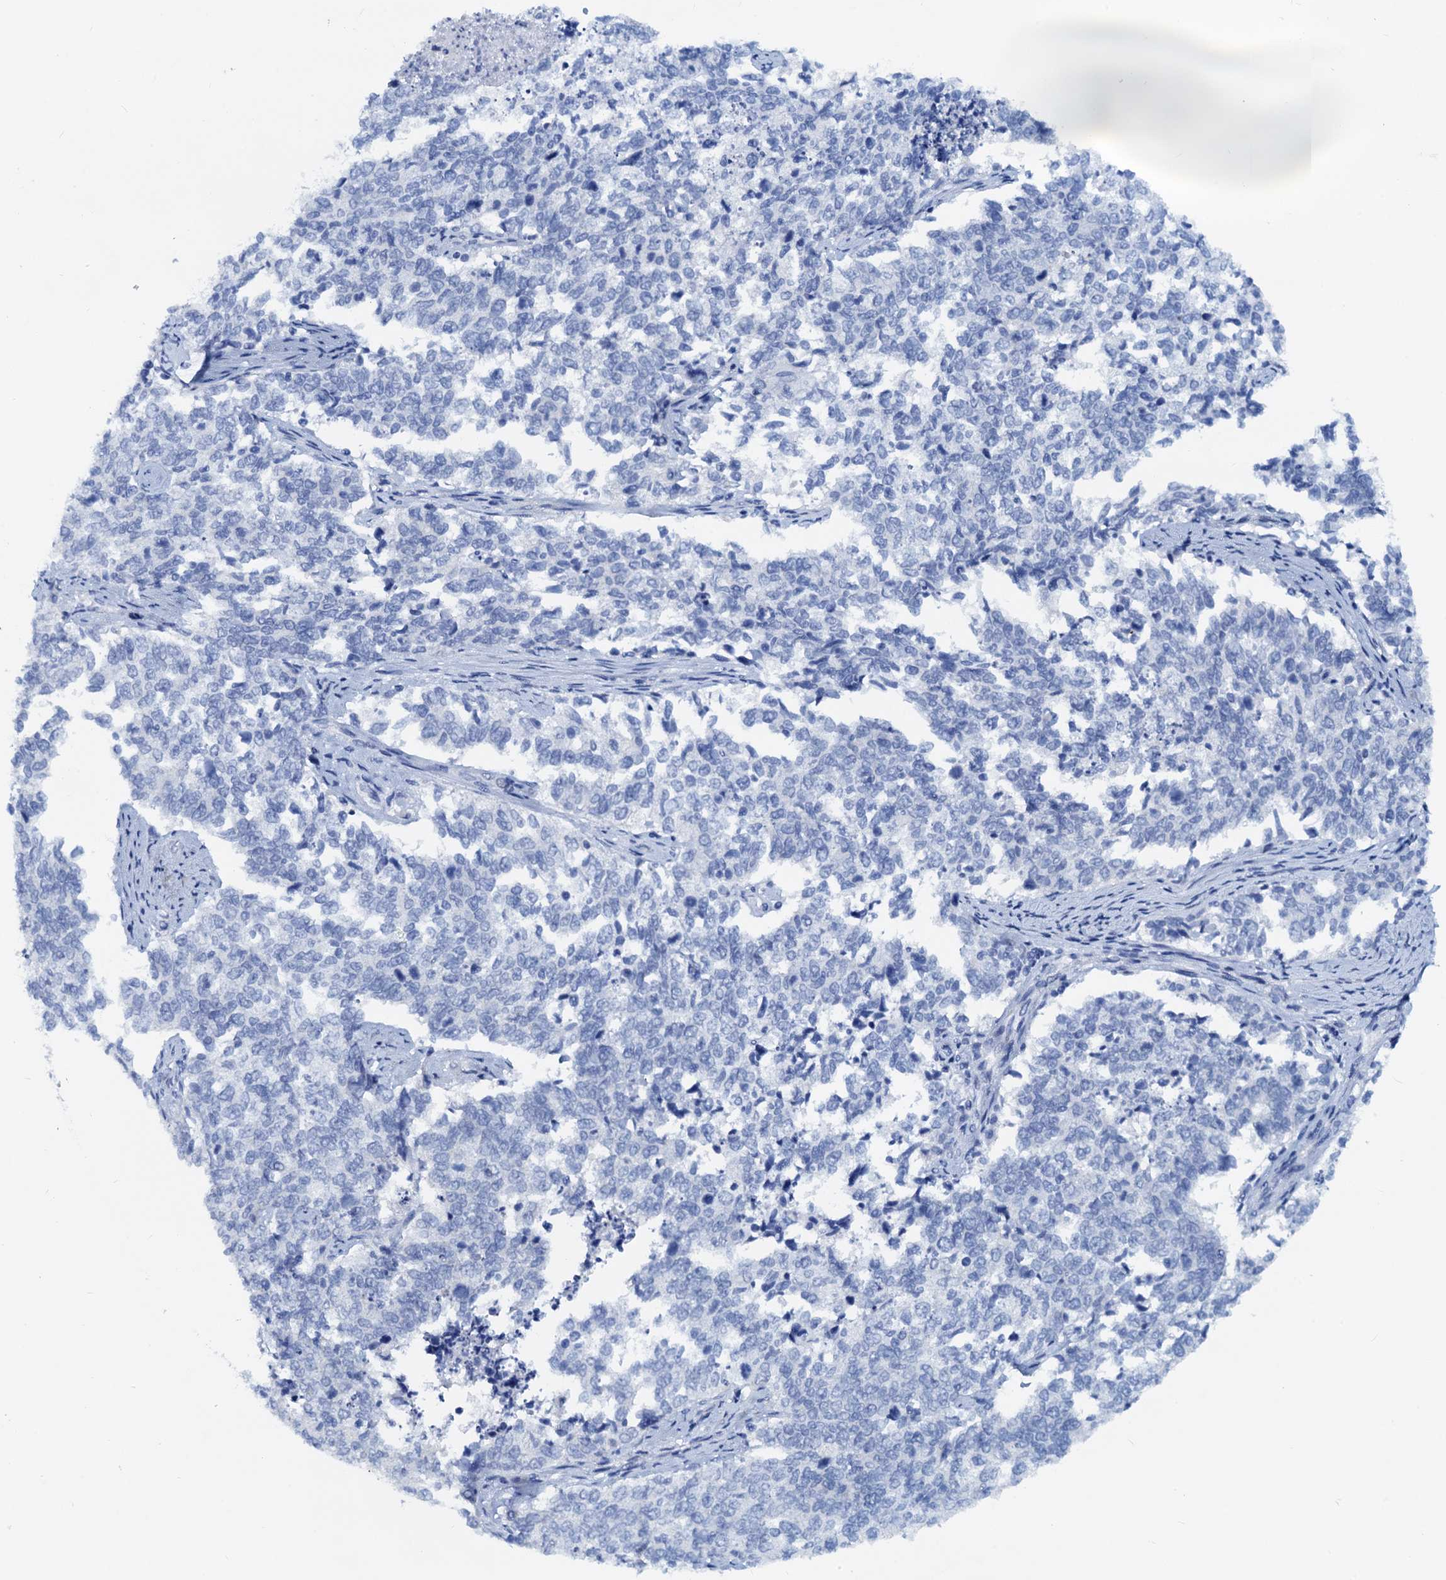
{"staining": {"intensity": "negative", "quantity": "none", "location": "none"}, "tissue": "cervical cancer", "cell_type": "Tumor cells", "image_type": "cancer", "snomed": [{"axis": "morphology", "description": "Squamous cell carcinoma, NOS"}, {"axis": "topography", "description": "Cervix"}], "caption": "Tumor cells are negative for protein expression in human squamous cell carcinoma (cervical).", "gene": "PTGES3", "patient": {"sex": "female", "age": 63}}